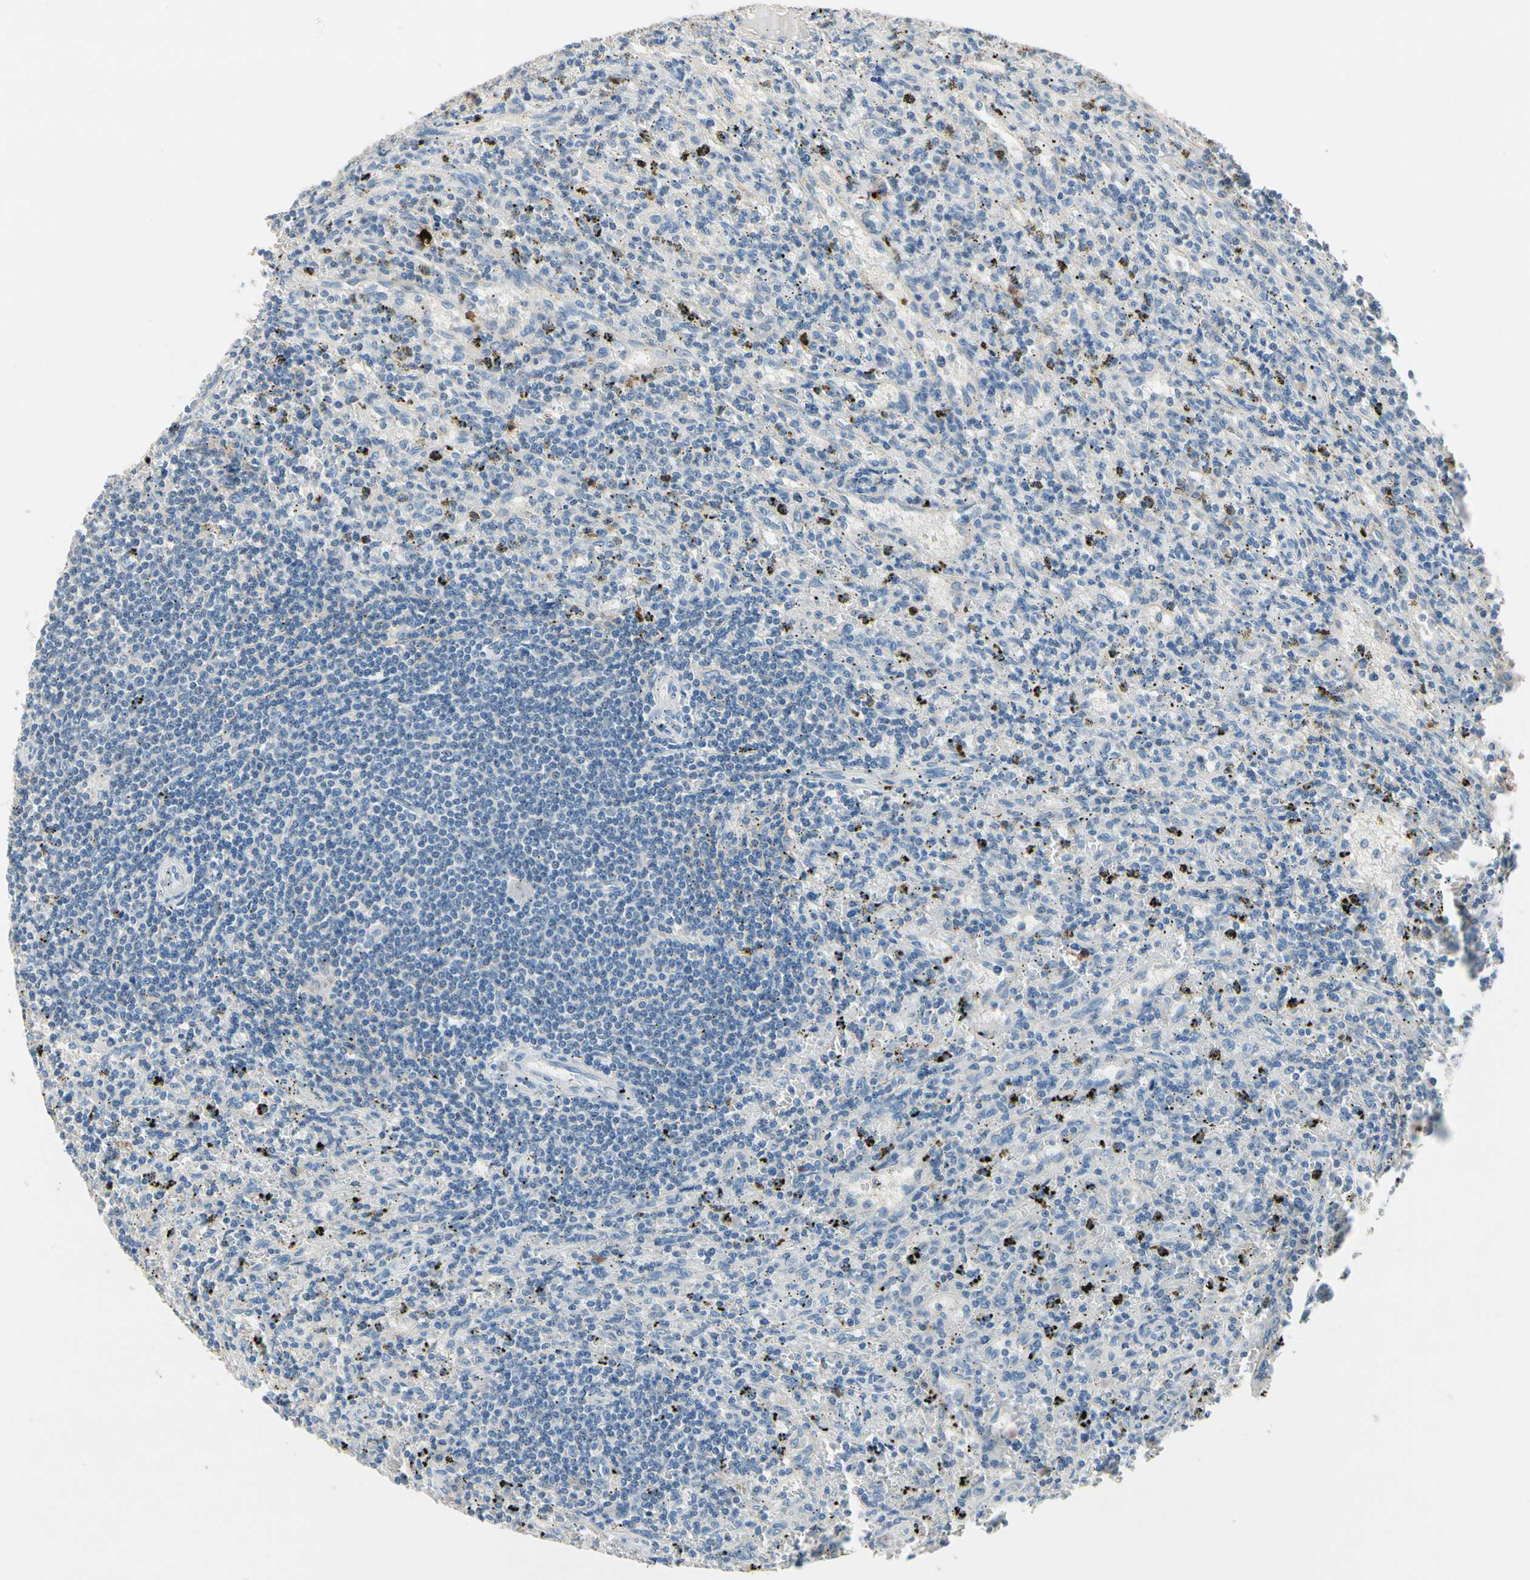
{"staining": {"intensity": "negative", "quantity": "none", "location": "none"}, "tissue": "lymphoma", "cell_type": "Tumor cells", "image_type": "cancer", "snomed": [{"axis": "morphology", "description": "Malignant lymphoma, non-Hodgkin's type, Low grade"}, {"axis": "topography", "description": "Spleen"}], "caption": "This micrograph is of low-grade malignant lymphoma, non-Hodgkin's type stained with immunohistochemistry (IHC) to label a protein in brown with the nuclei are counter-stained blue. There is no positivity in tumor cells.", "gene": "CPA3", "patient": {"sex": "male", "age": 76}}